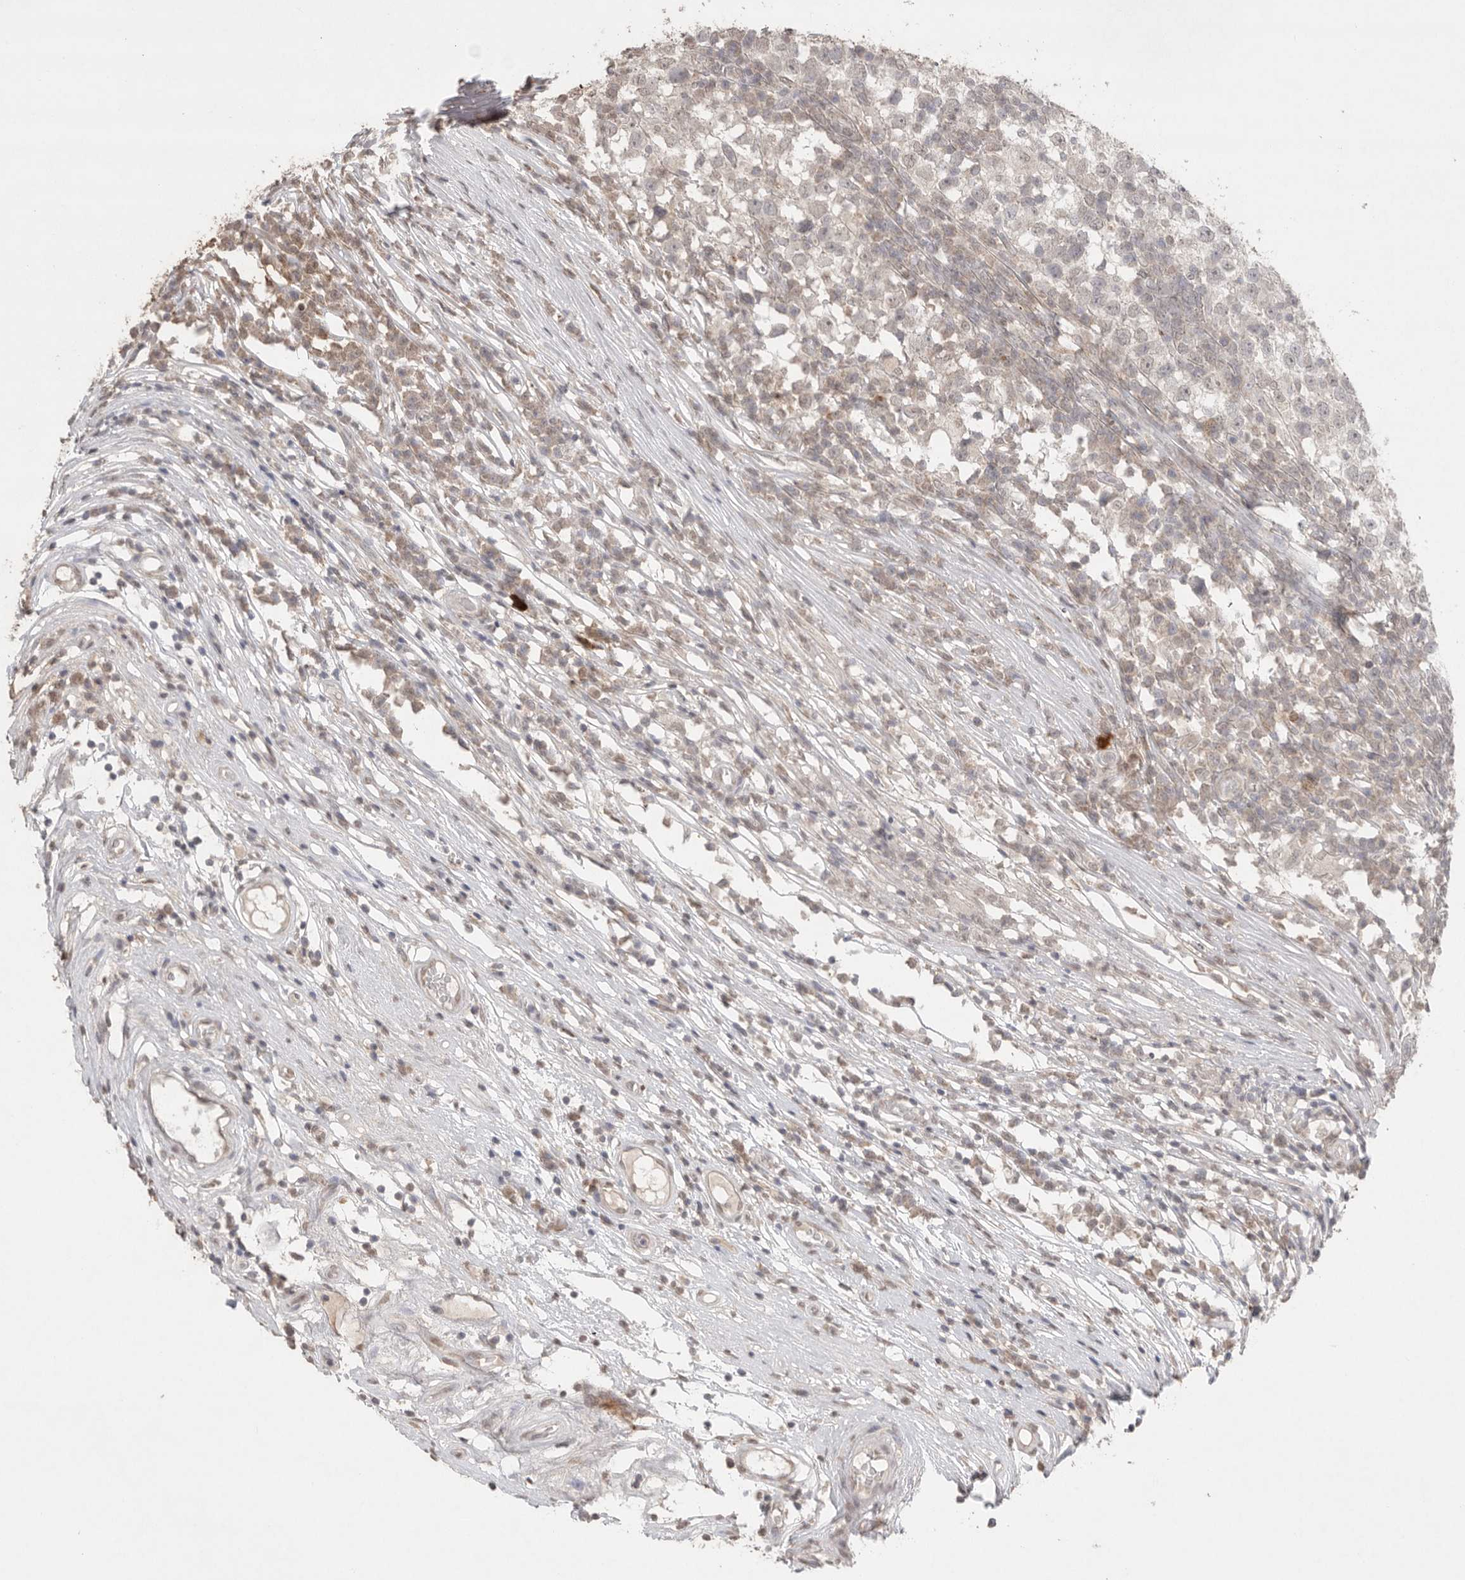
{"staining": {"intensity": "weak", "quantity": "<25%", "location": "nuclear"}, "tissue": "testis cancer", "cell_type": "Tumor cells", "image_type": "cancer", "snomed": [{"axis": "morphology", "description": "Seminoma, NOS"}, {"axis": "topography", "description": "Testis"}], "caption": "Immunohistochemical staining of human testis seminoma demonstrates no significant positivity in tumor cells. Nuclei are stained in blue.", "gene": "KLK5", "patient": {"sex": "male", "age": 65}}